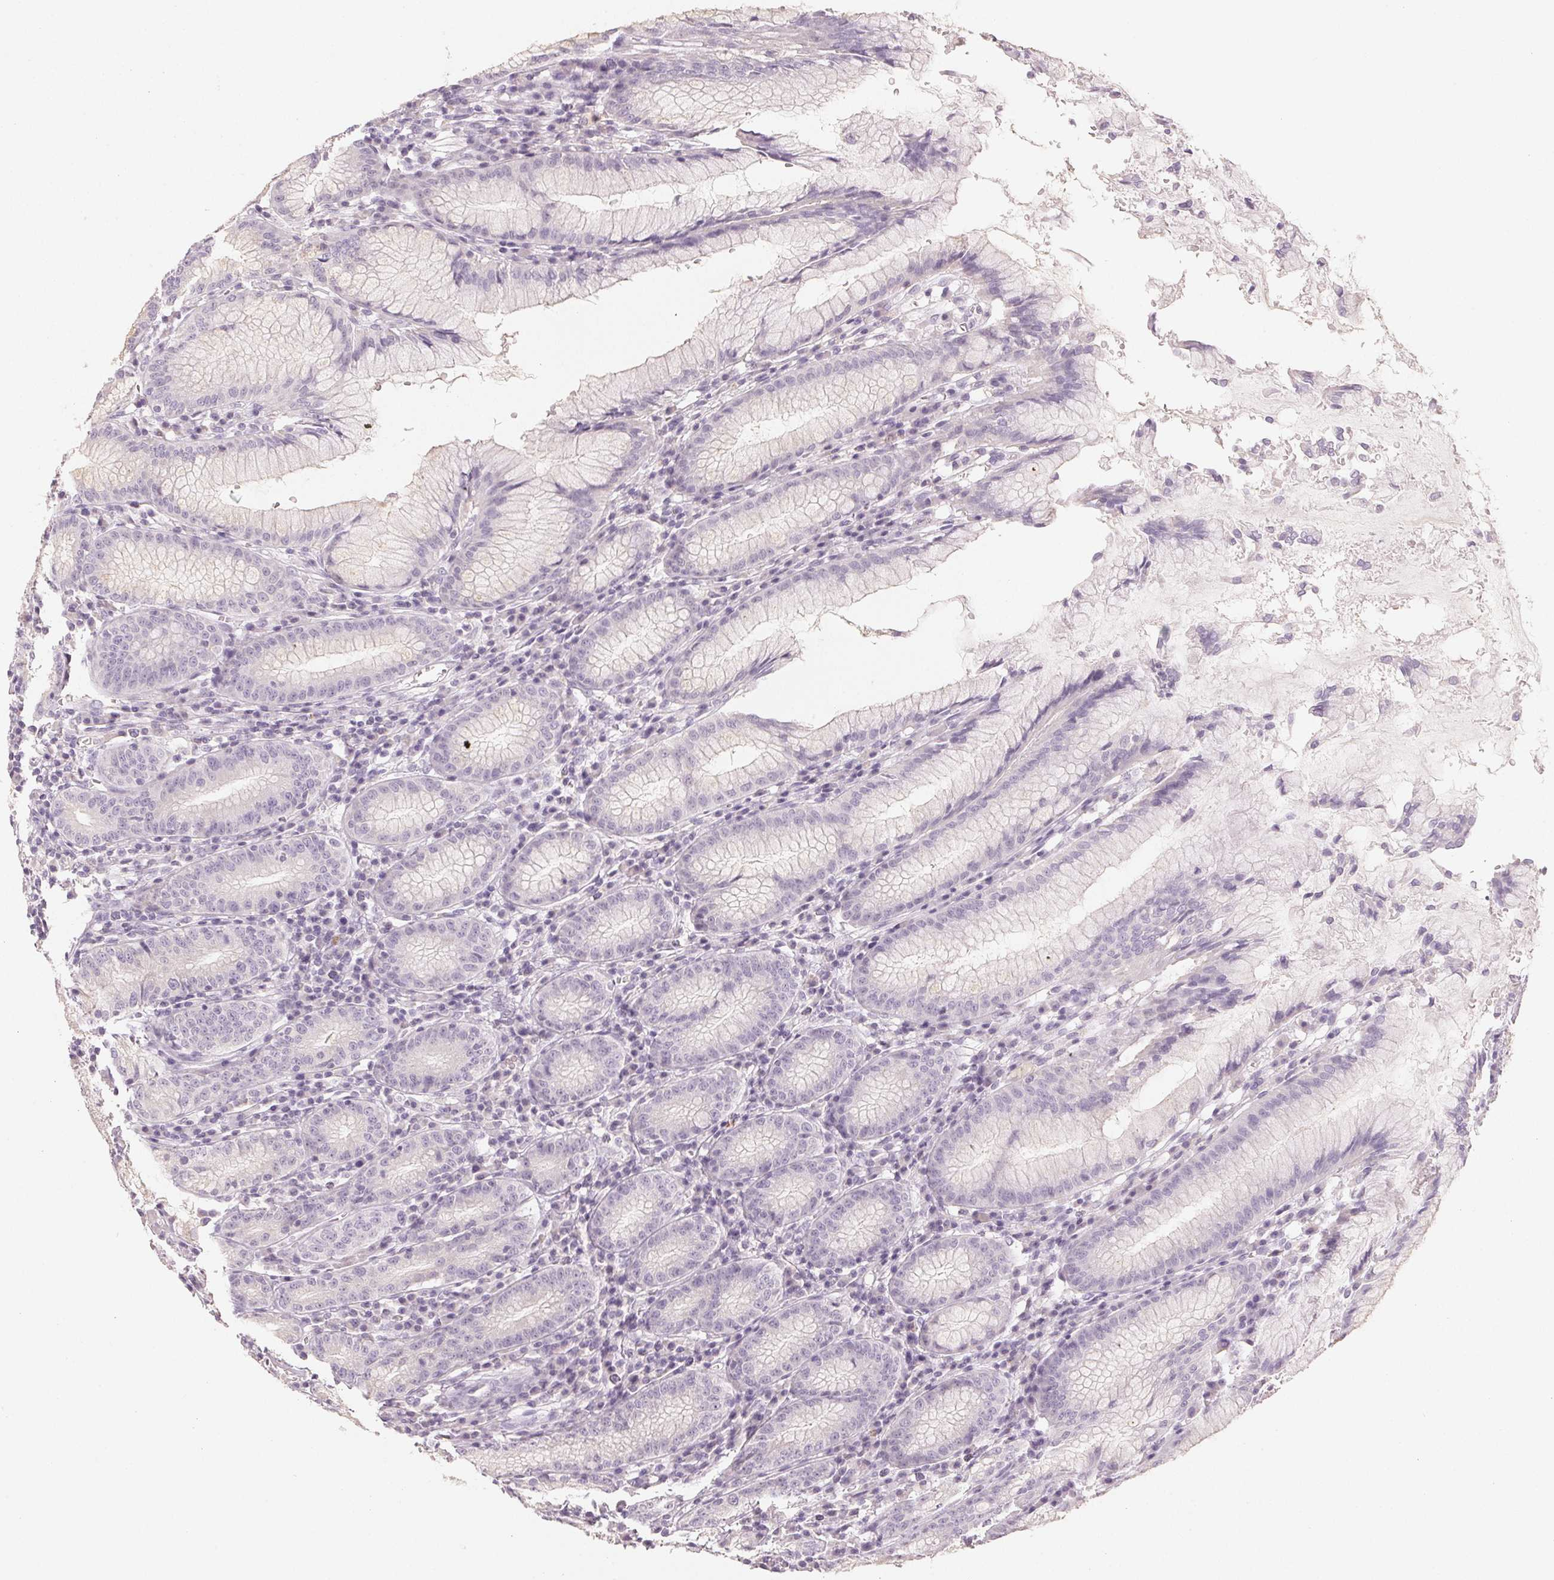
{"staining": {"intensity": "negative", "quantity": "none", "location": "none"}, "tissue": "stomach", "cell_type": "Glandular cells", "image_type": "normal", "snomed": [{"axis": "morphology", "description": "Normal tissue, NOS"}, {"axis": "topography", "description": "Stomach"}], "caption": "A high-resolution photomicrograph shows immunohistochemistry staining of unremarkable stomach, which shows no significant staining in glandular cells.", "gene": "LVRN", "patient": {"sex": "male", "age": 55}}